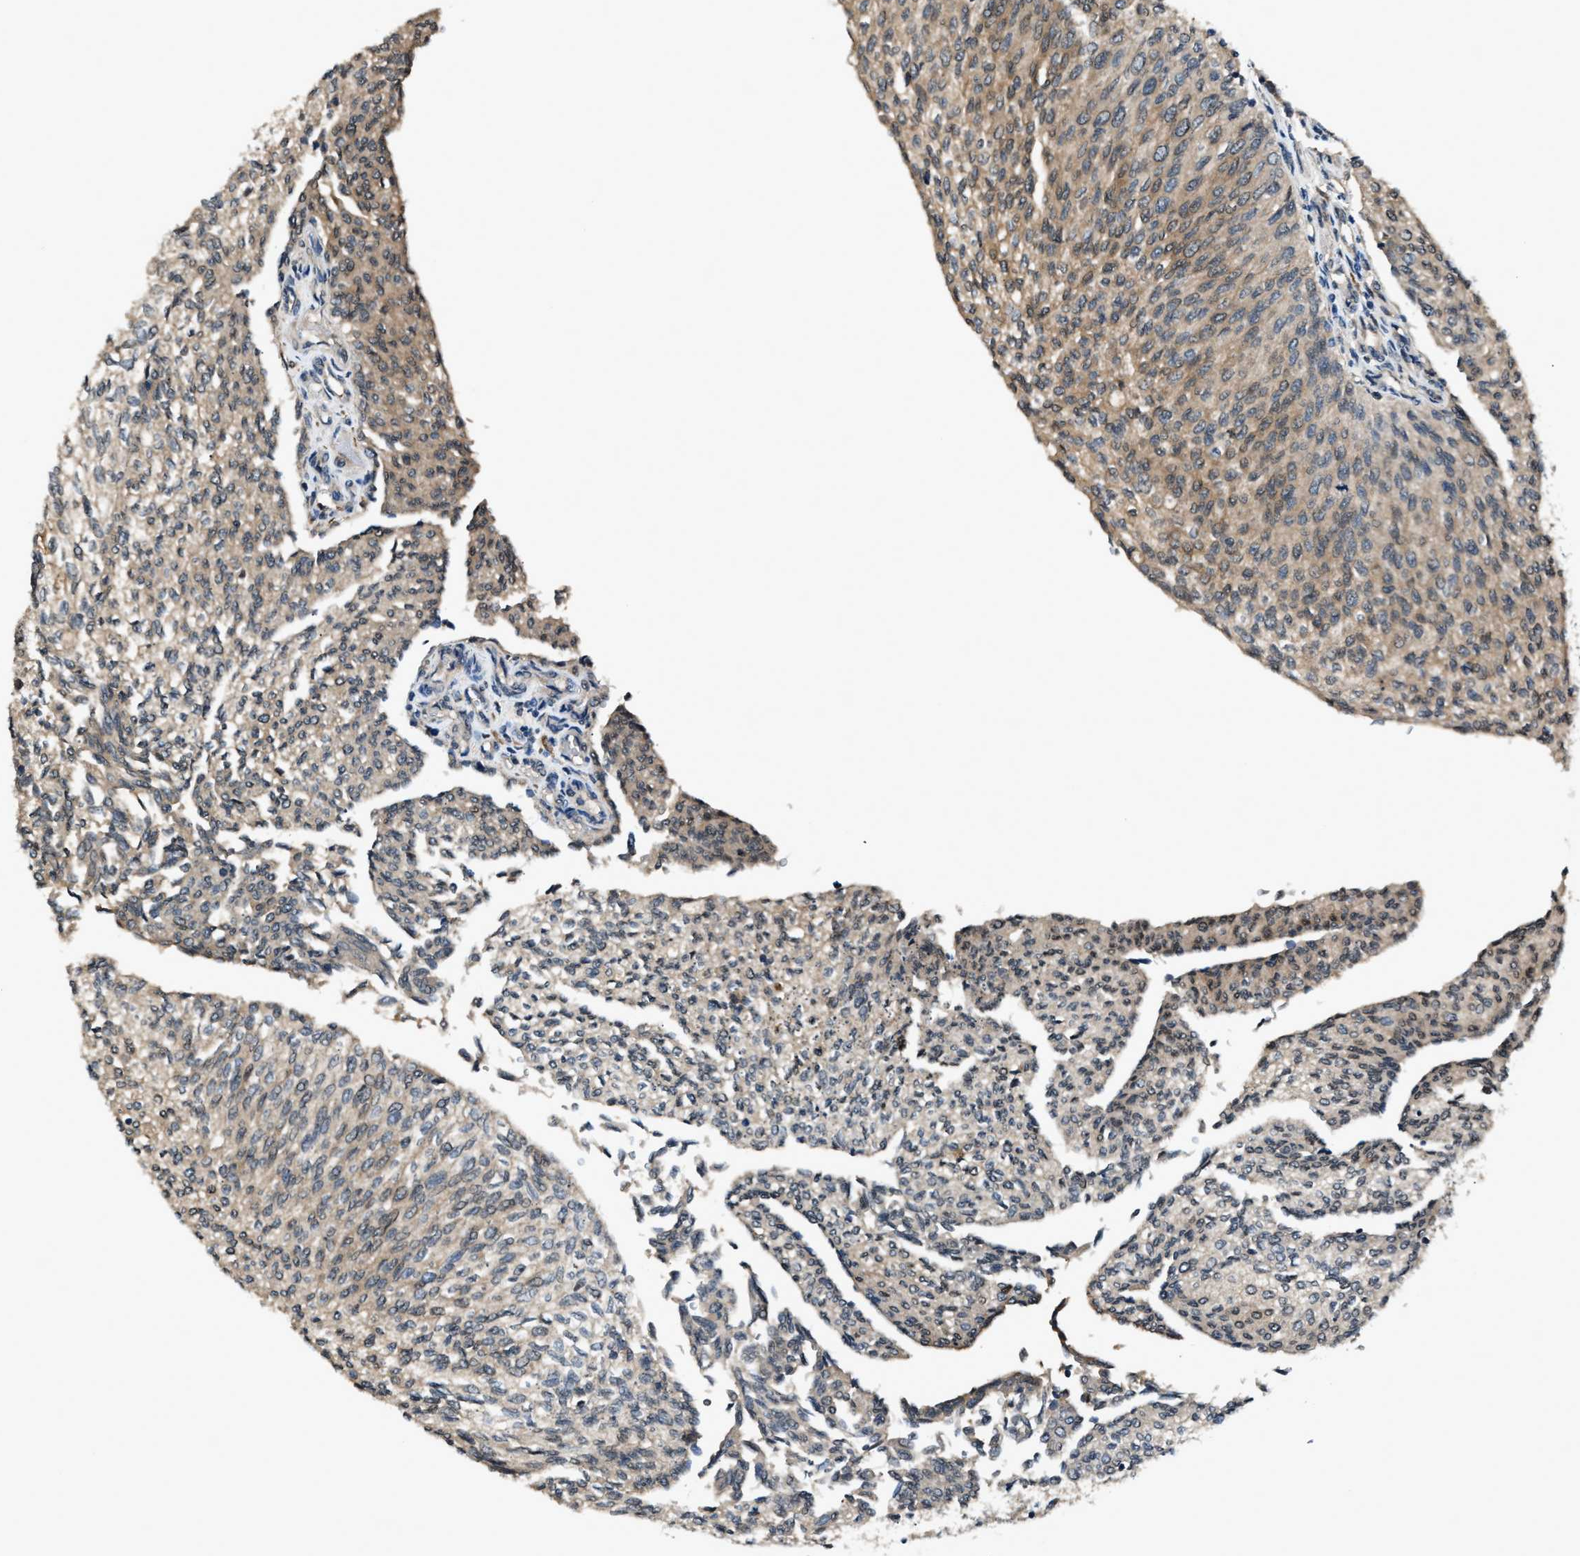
{"staining": {"intensity": "weak", "quantity": "25%-75%", "location": "cytoplasmic/membranous"}, "tissue": "urothelial cancer", "cell_type": "Tumor cells", "image_type": "cancer", "snomed": [{"axis": "morphology", "description": "Urothelial carcinoma, Low grade"}, {"axis": "topography", "description": "Urinary bladder"}], "caption": "IHC photomicrograph of urothelial cancer stained for a protein (brown), which exhibits low levels of weak cytoplasmic/membranous positivity in approximately 25%-75% of tumor cells.", "gene": "TP53I3", "patient": {"sex": "female", "age": 79}}